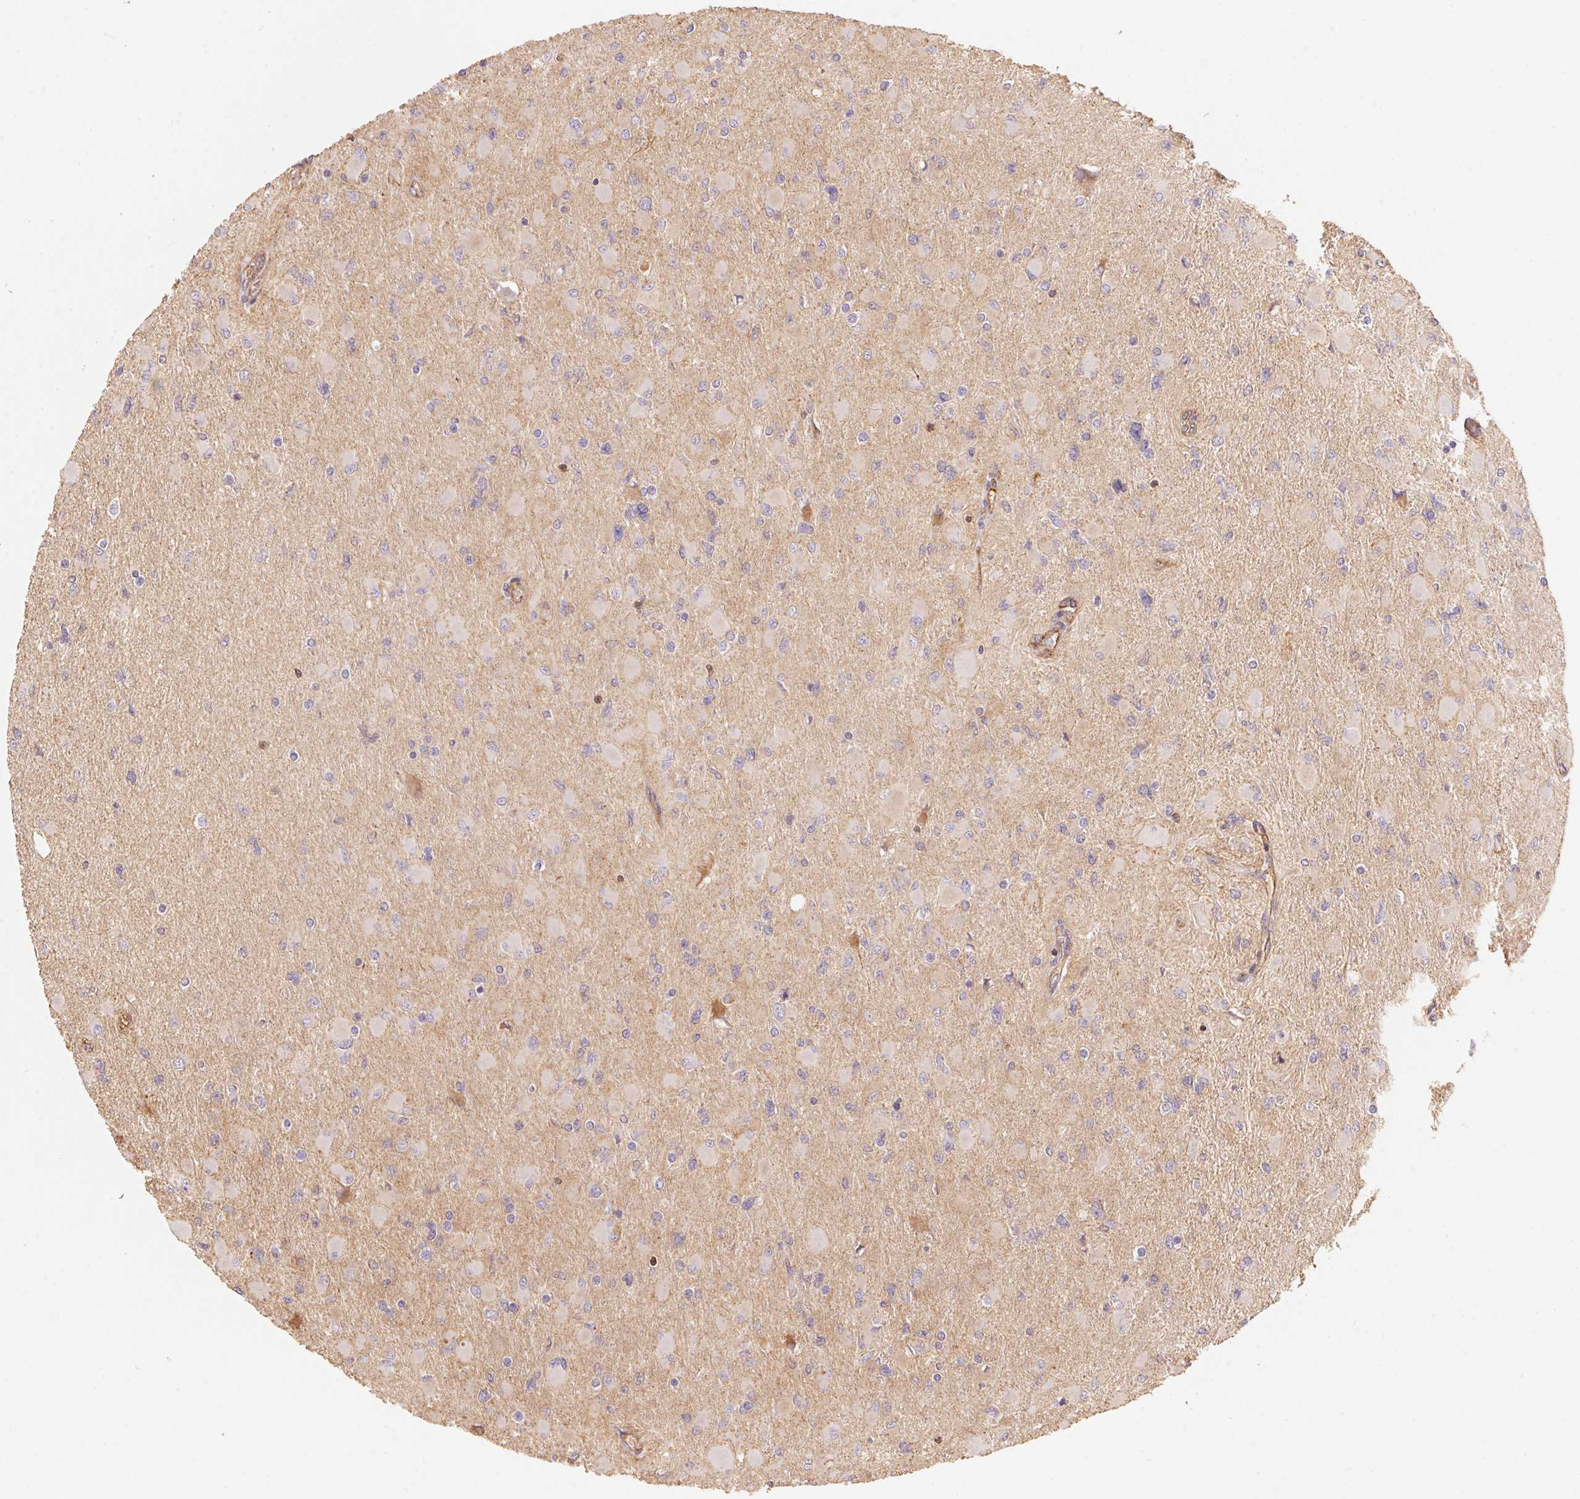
{"staining": {"intensity": "negative", "quantity": "none", "location": "none"}, "tissue": "glioma", "cell_type": "Tumor cells", "image_type": "cancer", "snomed": [{"axis": "morphology", "description": "Glioma, malignant, High grade"}, {"axis": "topography", "description": "Cerebral cortex"}], "caption": "High power microscopy photomicrograph of an IHC photomicrograph of high-grade glioma (malignant), revealing no significant positivity in tumor cells.", "gene": "FRAS1", "patient": {"sex": "female", "age": 36}}